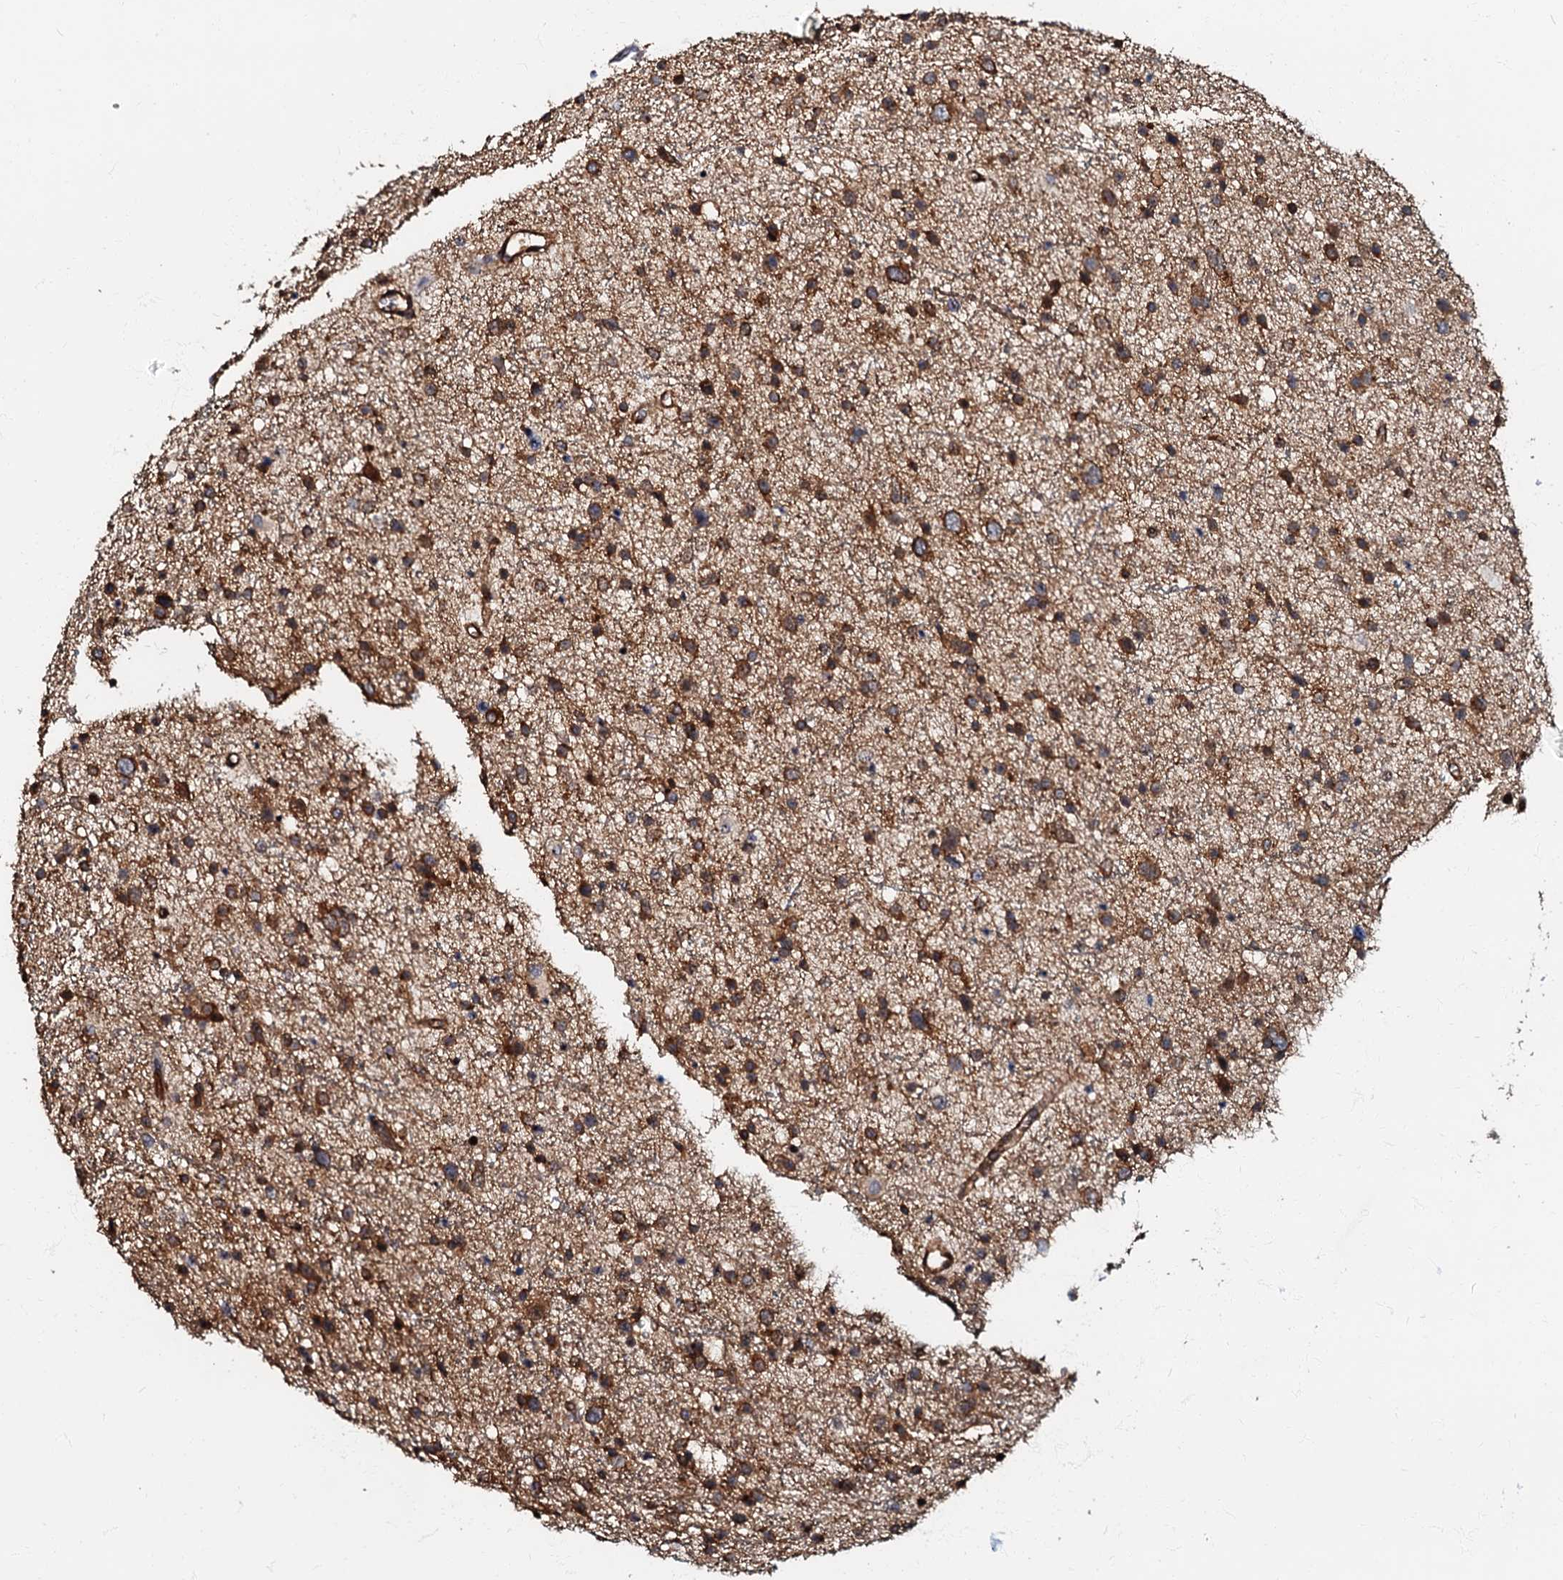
{"staining": {"intensity": "strong", "quantity": "25%-75%", "location": "cytoplasmic/membranous"}, "tissue": "glioma", "cell_type": "Tumor cells", "image_type": "cancer", "snomed": [{"axis": "morphology", "description": "Glioma, malignant, Low grade"}, {"axis": "topography", "description": "Brain"}], "caption": "High-power microscopy captured an IHC image of malignant low-grade glioma, revealing strong cytoplasmic/membranous positivity in approximately 25%-75% of tumor cells. The protein of interest is shown in brown color, while the nuclei are stained blue.", "gene": "OSBP", "patient": {"sex": "female", "age": 37}}